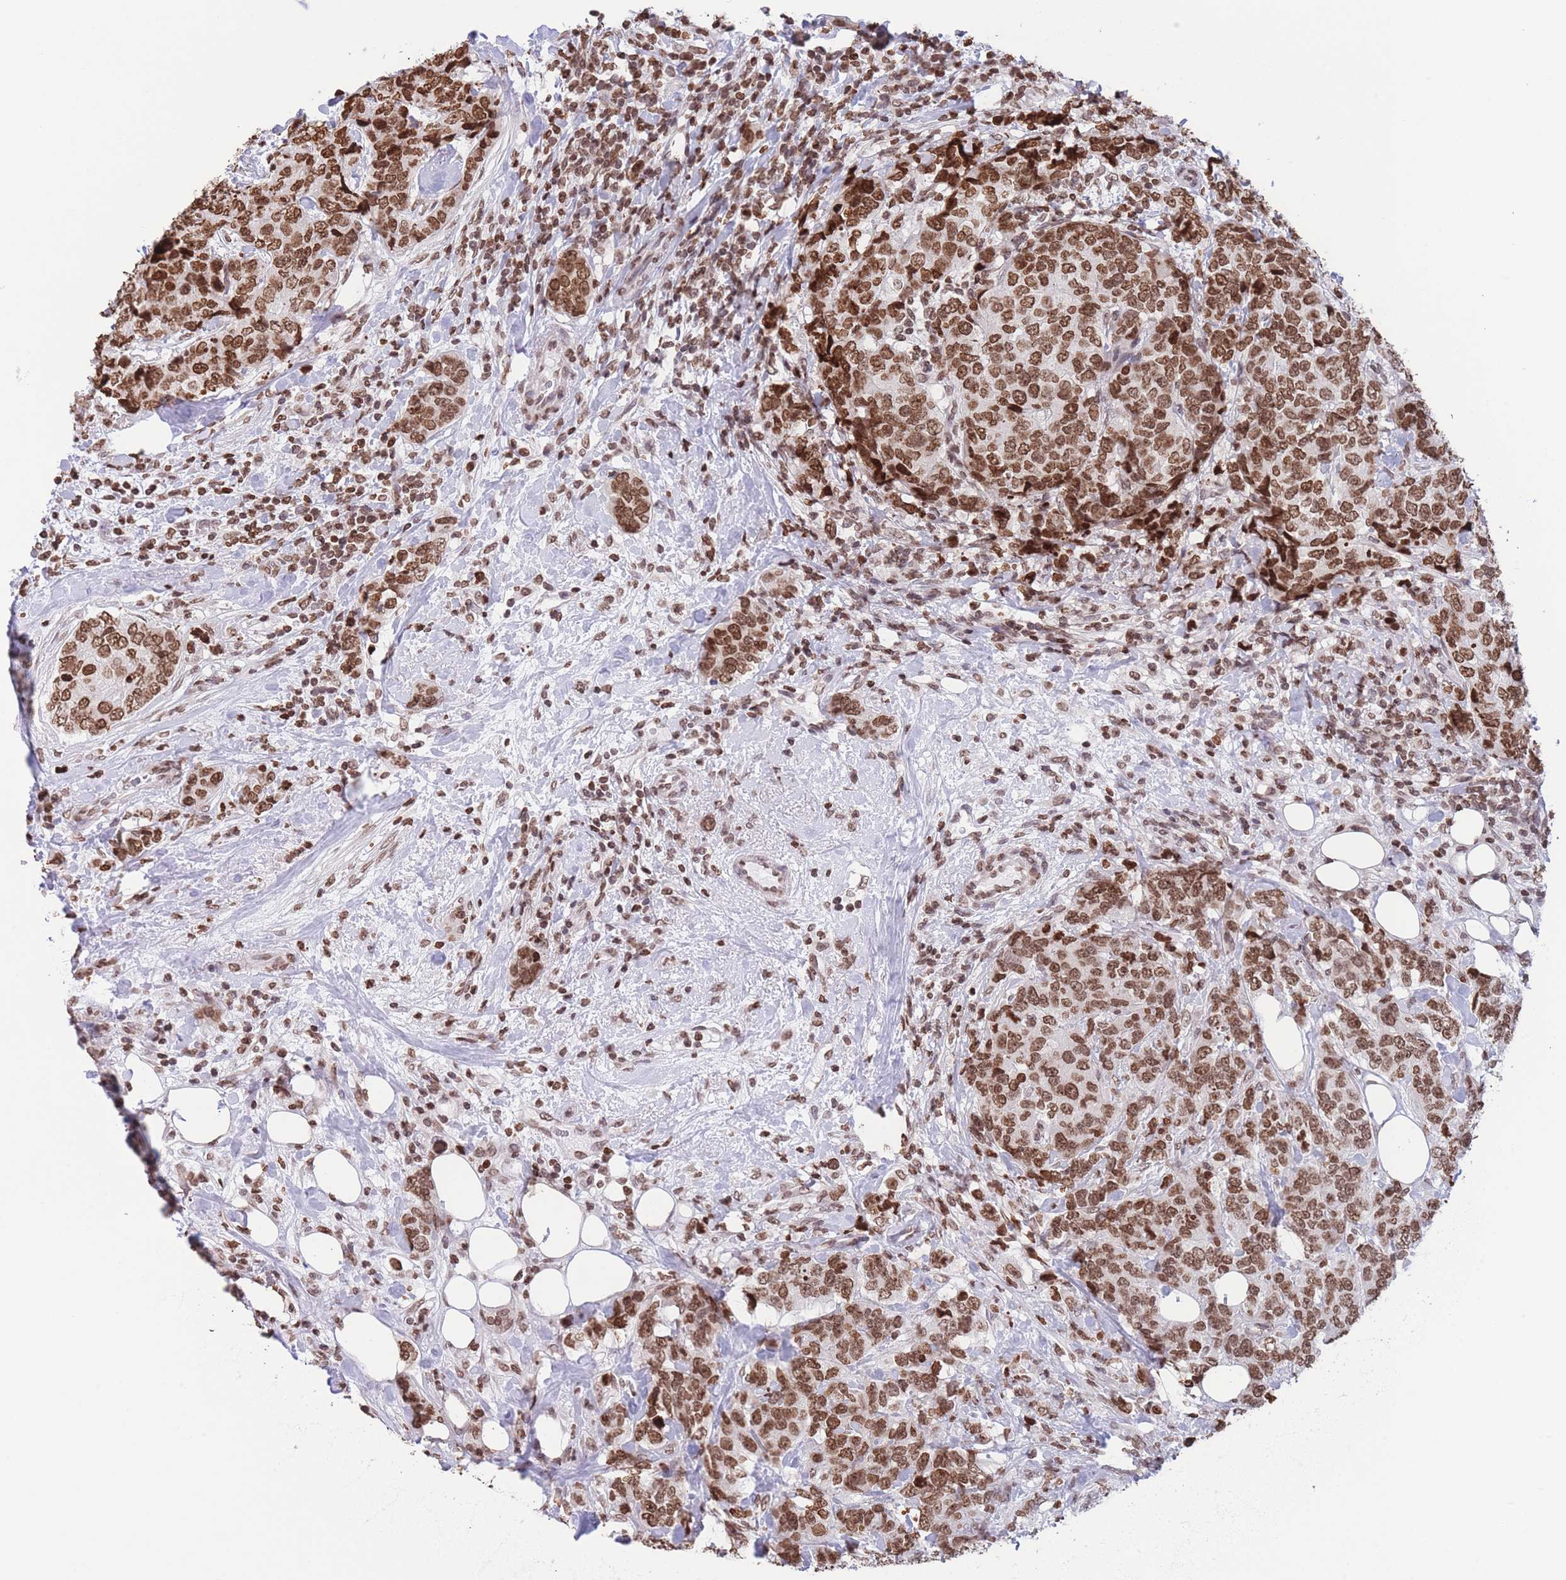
{"staining": {"intensity": "moderate", "quantity": ">75%", "location": "nuclear"}, "tissue": "breast cancer", "cell_type": "Tumor cells", "image_type": "cancer", "snomed": [{"axis": "morphology", "description": "Lobular carcinoma"}, {"axis": "topography", "description": "Breast"}], "caption": "The micrograph displays staining of lobular carcinoma (breast), revealing moderate nuclear protein expression (brown color) within tumor cells.", "gene": "H2BC11", "patient": {"sex": "female", "age": 59}}